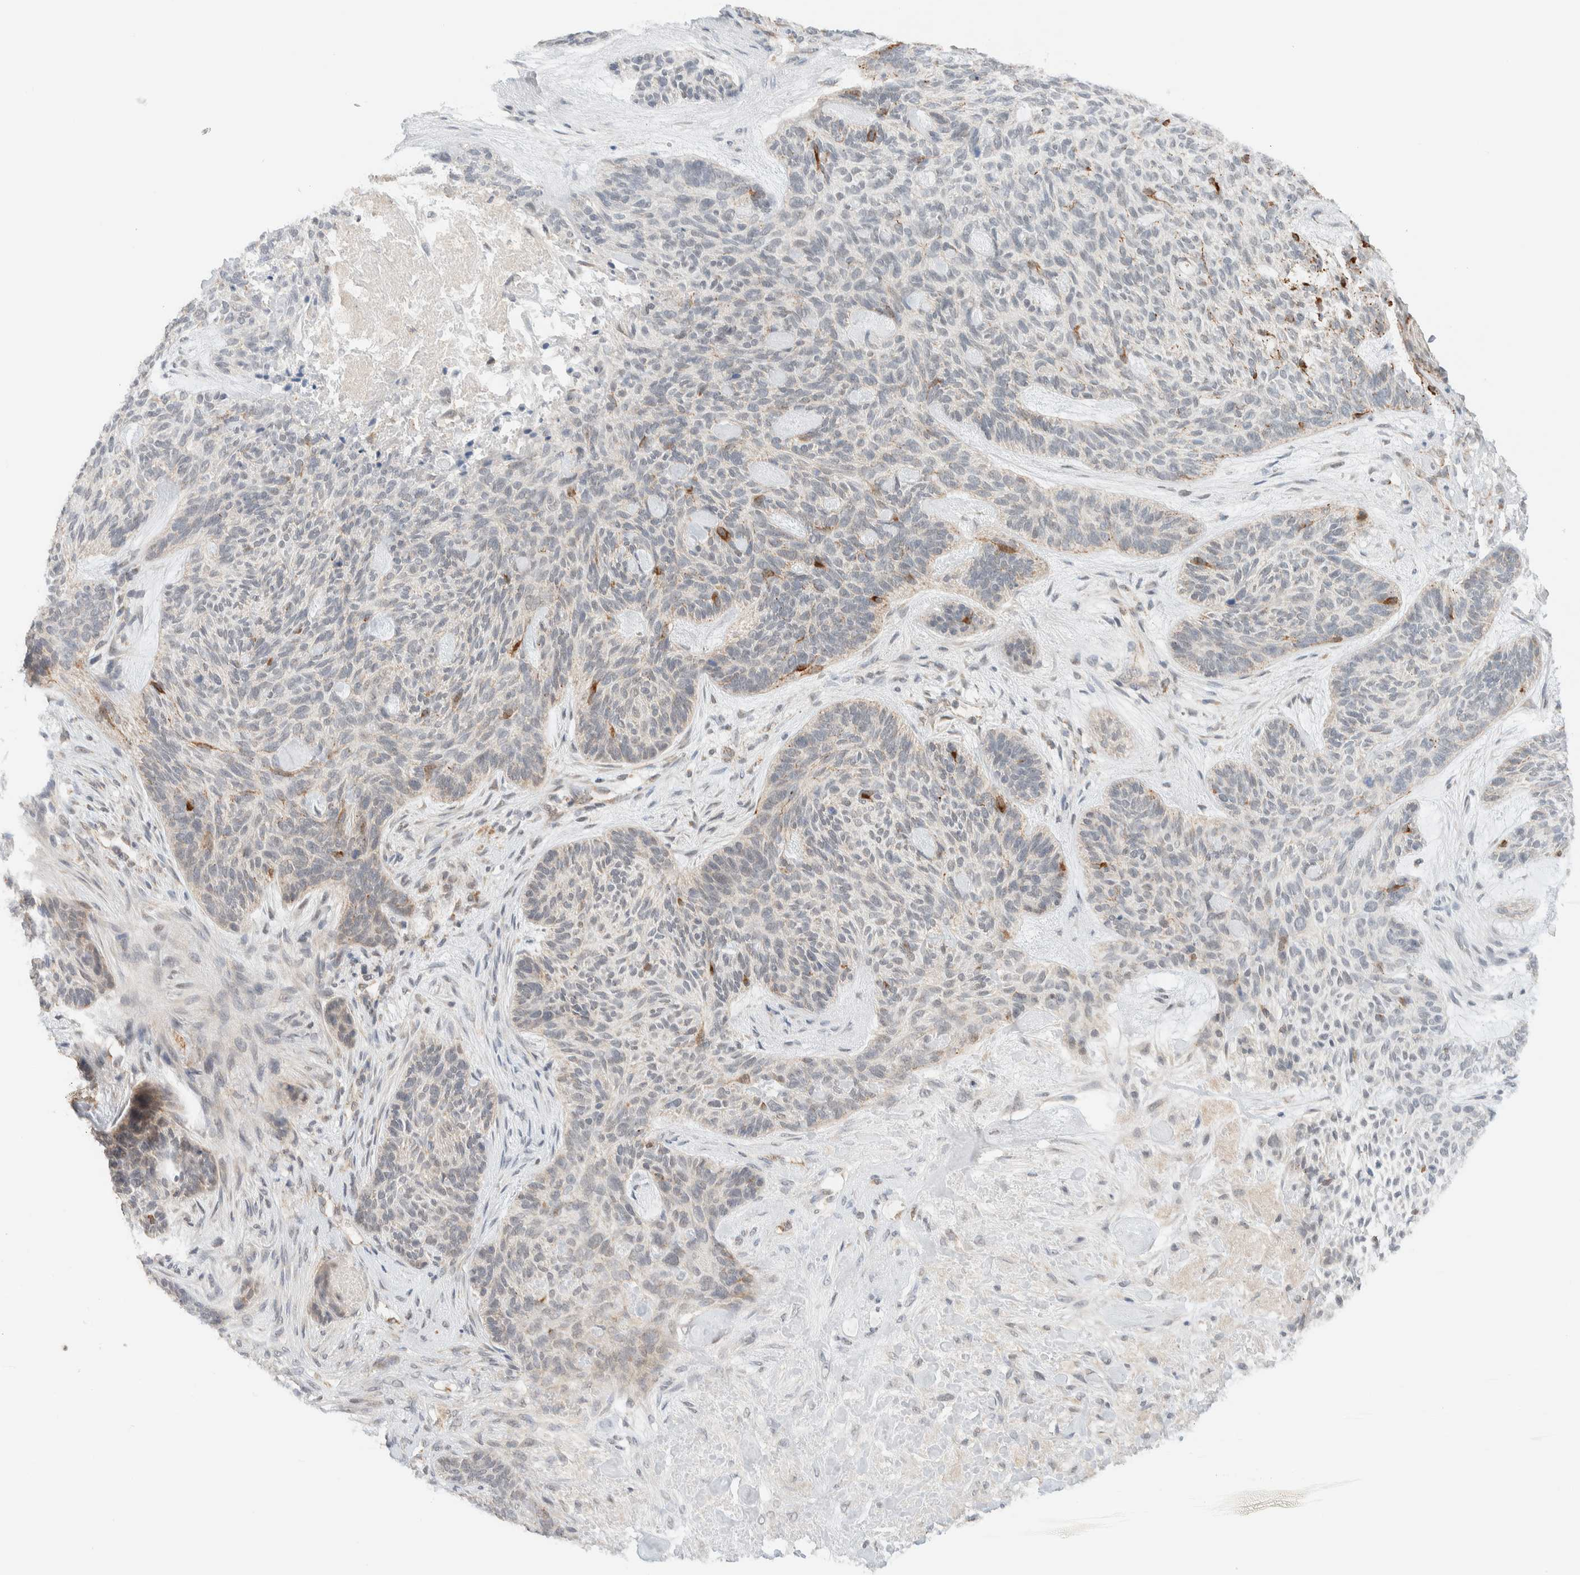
{"staining": {"intensity": "moderate", "quantity": "<25%", "location": "cytoplasmic/membranous"}, "tissue": "skin cancer", "cell_type": "Tumor cells", "image_type": "cancer", "snomed": [{"axis": "morphology", "description": "Basal cell carcinoma"}, {"axis": "topography", "description": "Skin"}], "caption": "The micrograph shows immunohistochemical staining of skin cancer (basal cell carcinoma). There is moderate cytoplasmic/membranous expression is present in approximately <25% of tumor cells. (brown staining indicates protein expression, while blue staining denotes nuclei).", "gene": "MRPL41", "patient": {"sex": "male", "age": 55}}